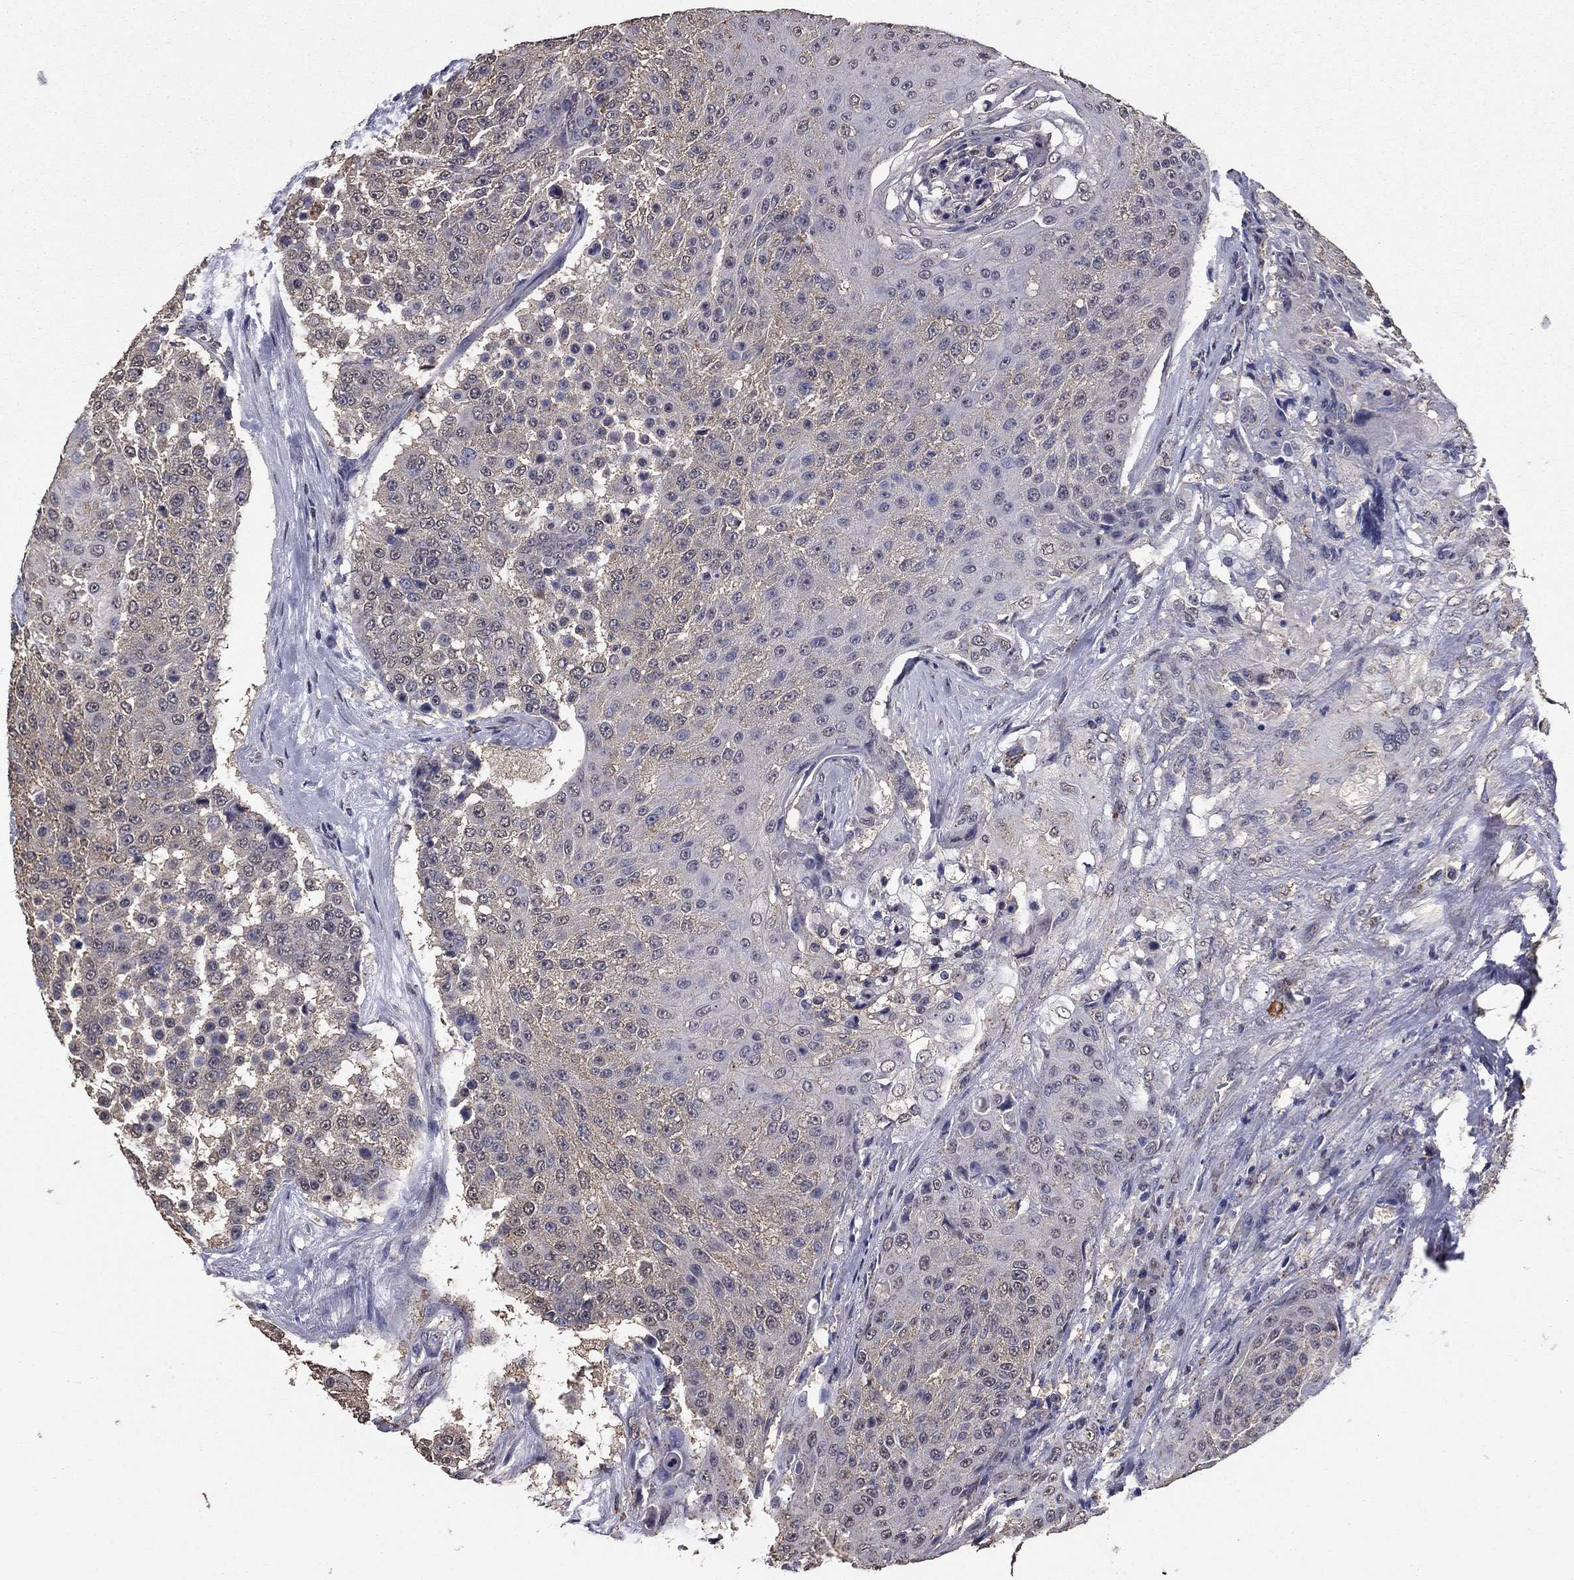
{"staining": {"intensity": "negative", "quantity": "none", "location": "none"}, "tissue": "urothelial cancer", "cell_type": "Tumor cells", "image_type": "cancer", "snomed": [{"axis": "morphology", "description": "Urothelial carcinoma, High grade"}, {"axis": "topography", "description": "Urinary bladder"}], "caption": "Immunohistochemistry of human urothelial carcinoma (high-grade) exhibits no staining in tumor cells. The staining was performed using DAB (3,3'-diaminobenzidine) to visualize the protein expression in brown, while the nuclei were stained in blue with hematoxylin (Magnification: 20x).", "gene": "MFAP3L", "patient": {"sex": "female", "age": 63}}